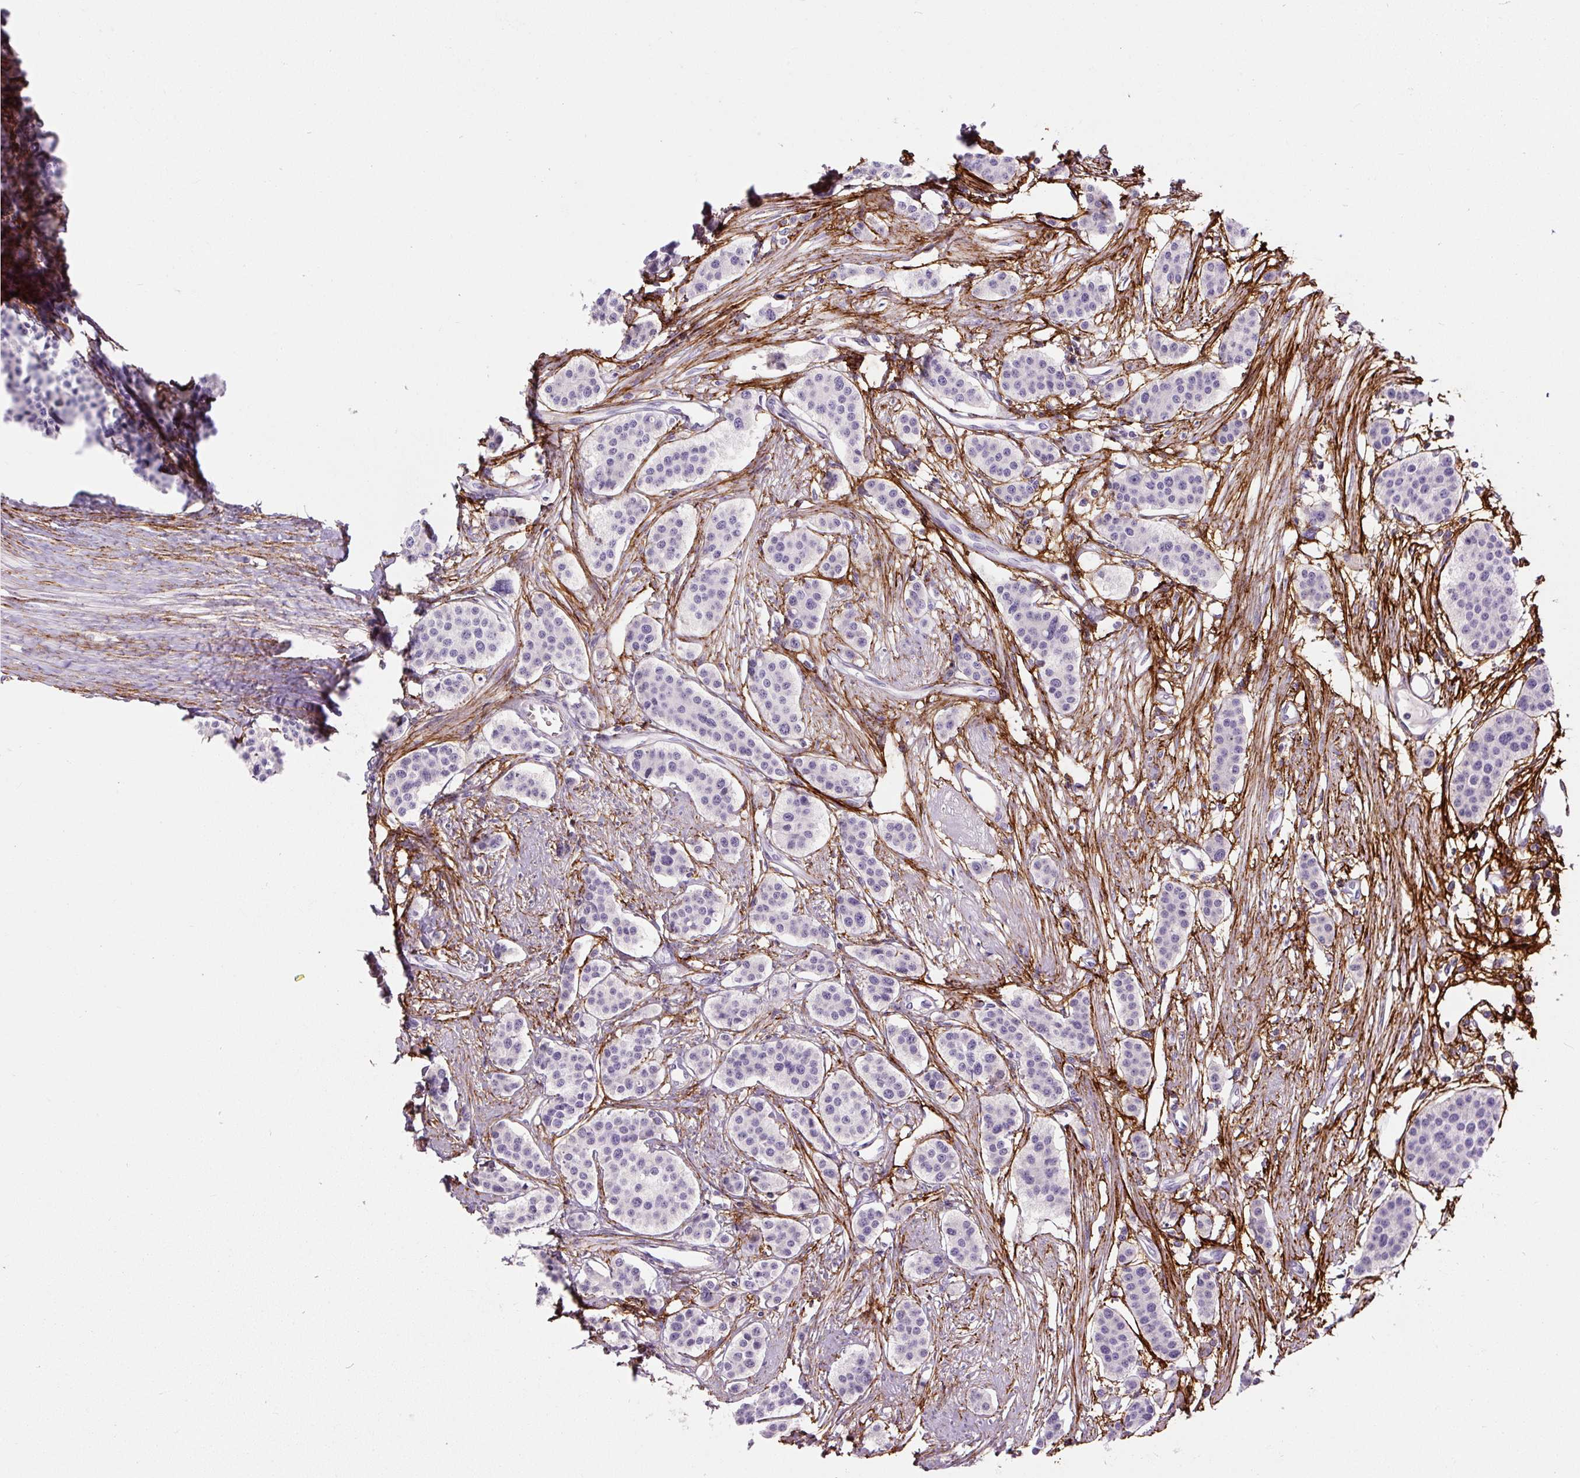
{"staining": {"intensity": "negative", "quantity": "none", "location": "none"}, "tissue": "carcinoid", "cell_type": "Tumor cells", "image_type": "cancer", "snomed": [{"axis": "morphology", "description": "Carcinoid, malignant, NOS"}, {"axis": "topography", "description": "Small intestine"}], "caption": "This is a micrograph of IHC staining of carcinoid (malignant), which shows no staining in tumor cells.", "gene": "FBN1", "patient": {"sex": "male", "age": 60}}